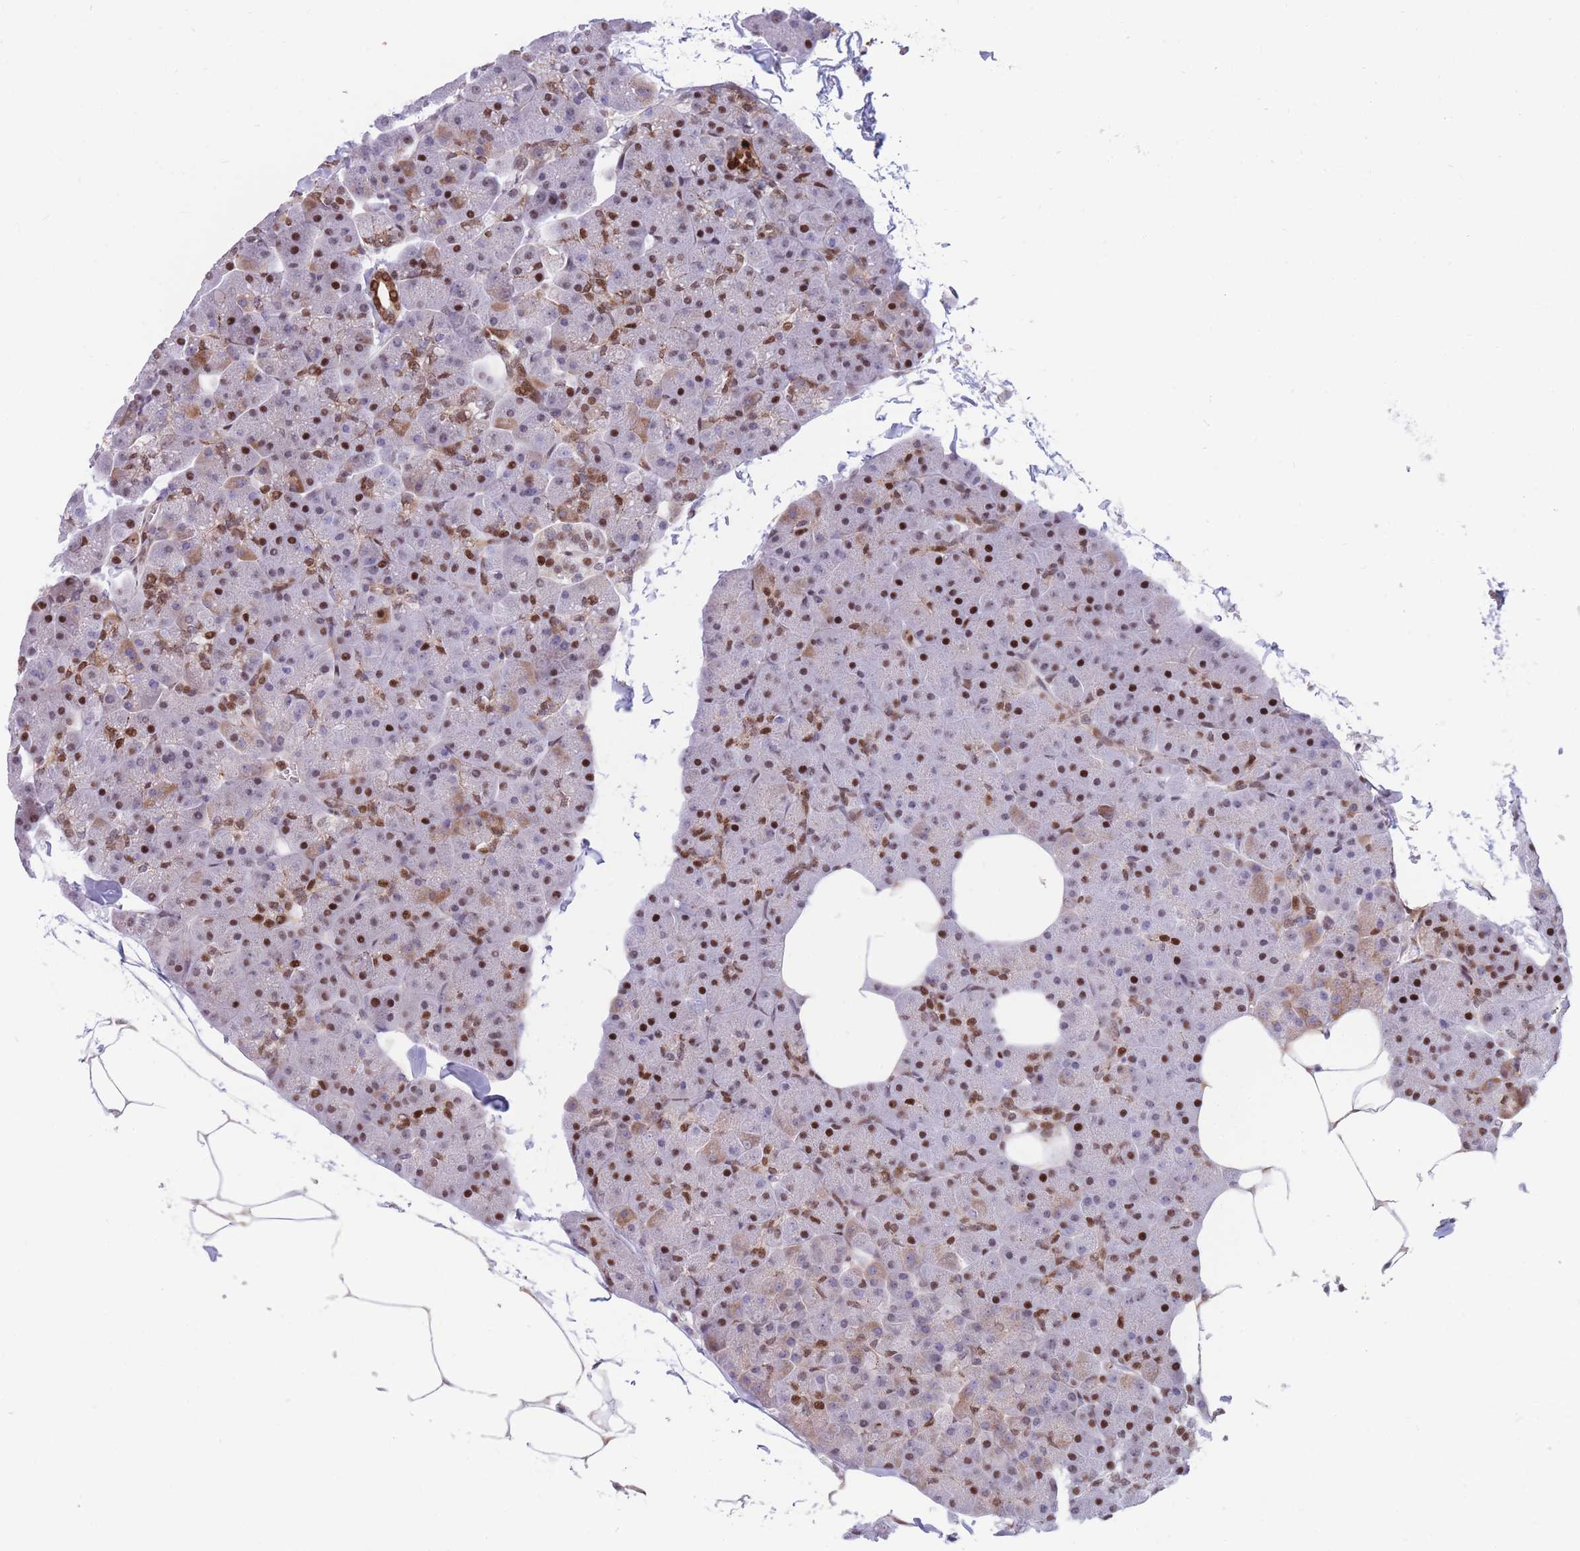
{"staining": {"intensity": "strong", "quantity": "25%-75%", "location": "nuclear"}, "tissue": "pancreas", "cell_type": "Exocrine glandular cells", "image_type": "normal", "snomed": [{"axis": "morphology", "description": "Normal tissue, NOS"}, {"axis": "topography", "description": "Pancreas"}], "caption": "Strong nuclear positivity is present in about 25%-75% of exocrine glandular cells in normal pancreas.", "gene": "DNAJC3", "patient": {"sex": "male", "age": 35}}